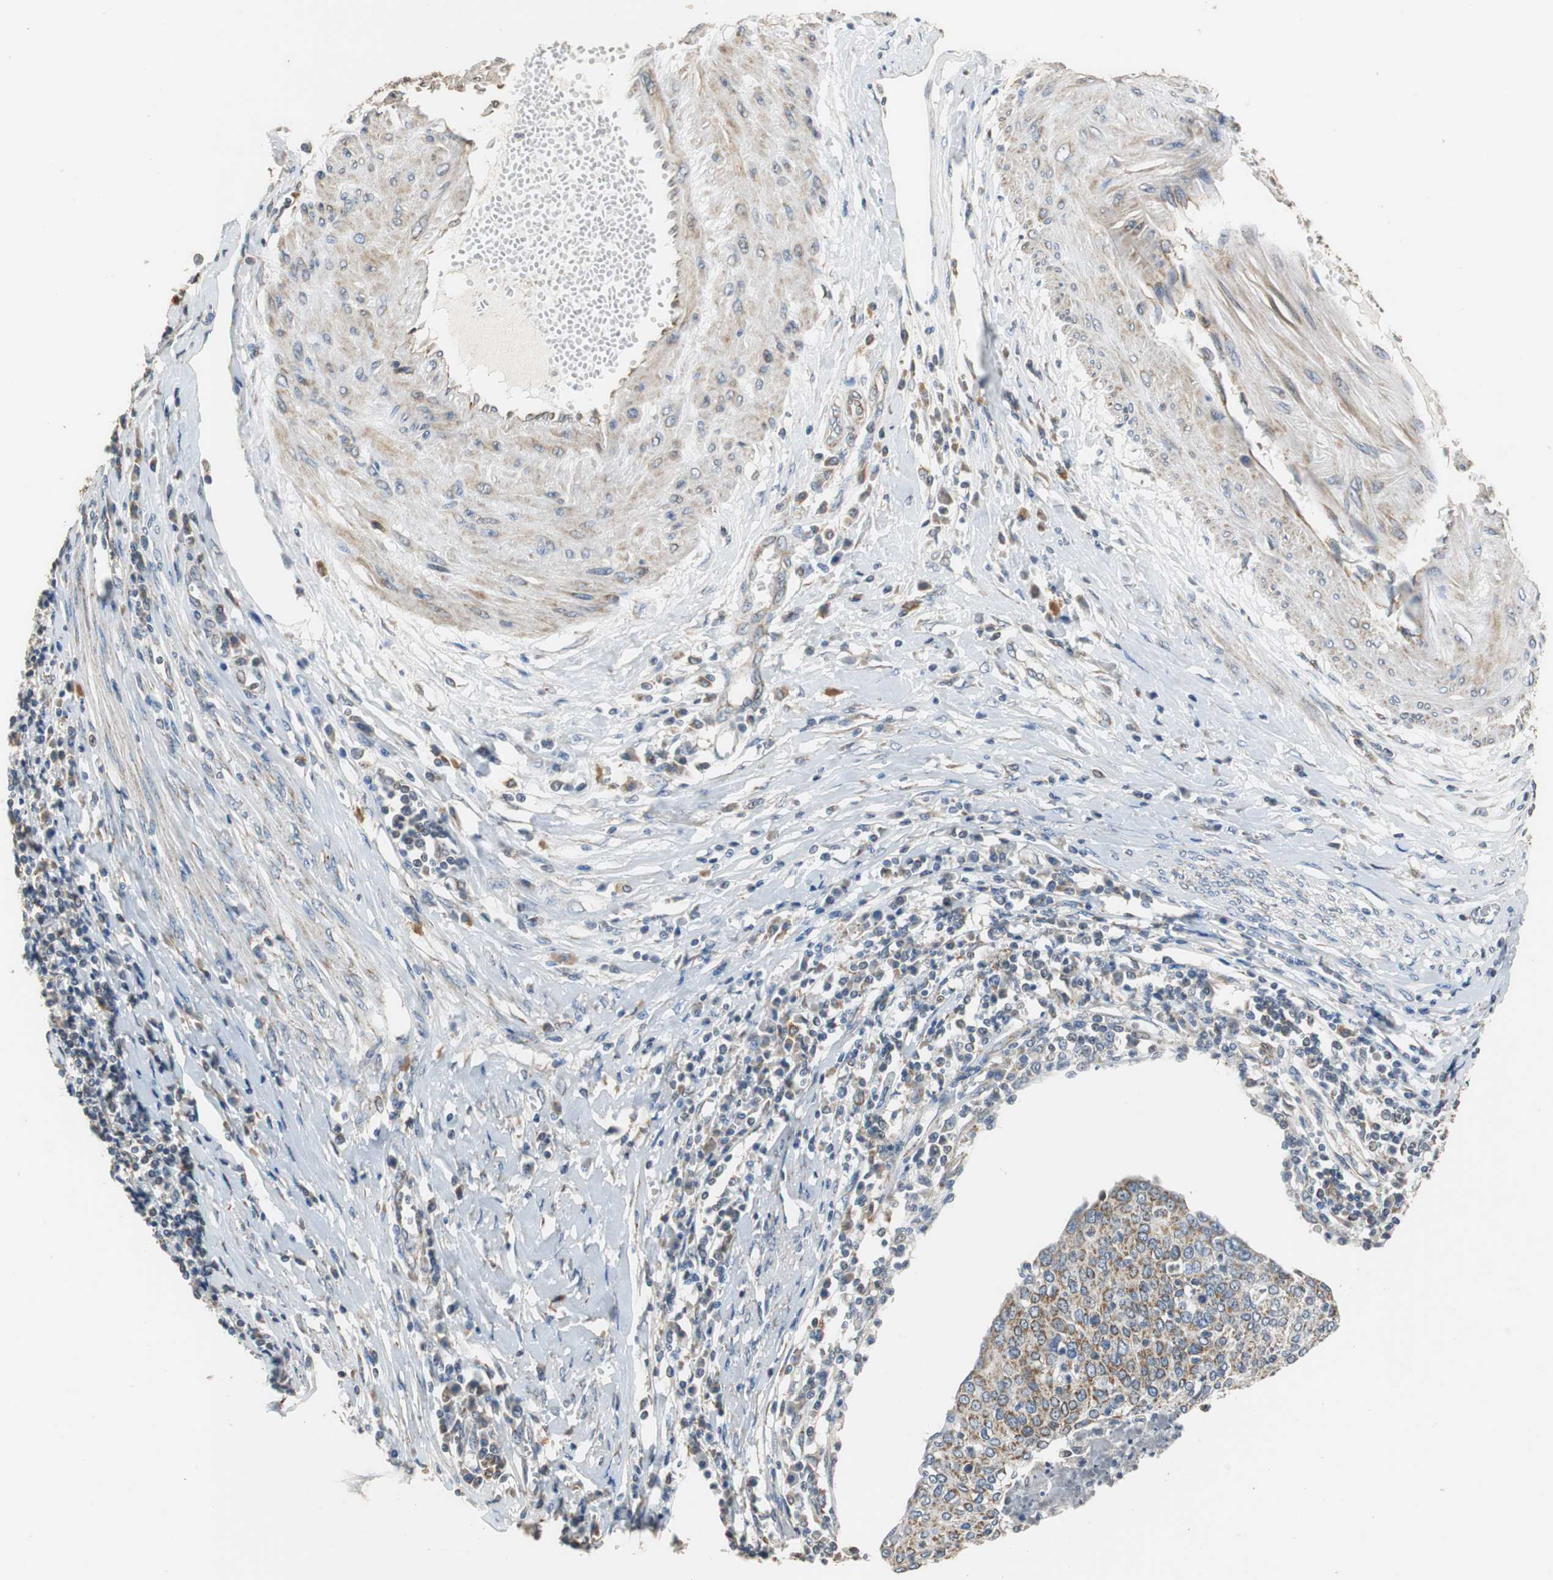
{"staining": {"intensity": "moderate", "quantity": ">75%", "location": "cytoplasmic/membranous"}, "tissue": "cervical cancer", "cell_type": "Tumor cells", "image_type": "cancer", "snomed": [{"axis": "morphology", "description": "Squamous cell carcinoma, NOS"}, {"axis": "topography", "description": "Cervix"}], "caption": "The histopathology image reveals staining of cervical cancer (squamous cell carcinoma), revealing moderate cytoplasmic/membranous protein positivity (brown color) within tumor cells.", "gene": "HMGCL", "patient": {"sex": "female", "age": 40}}